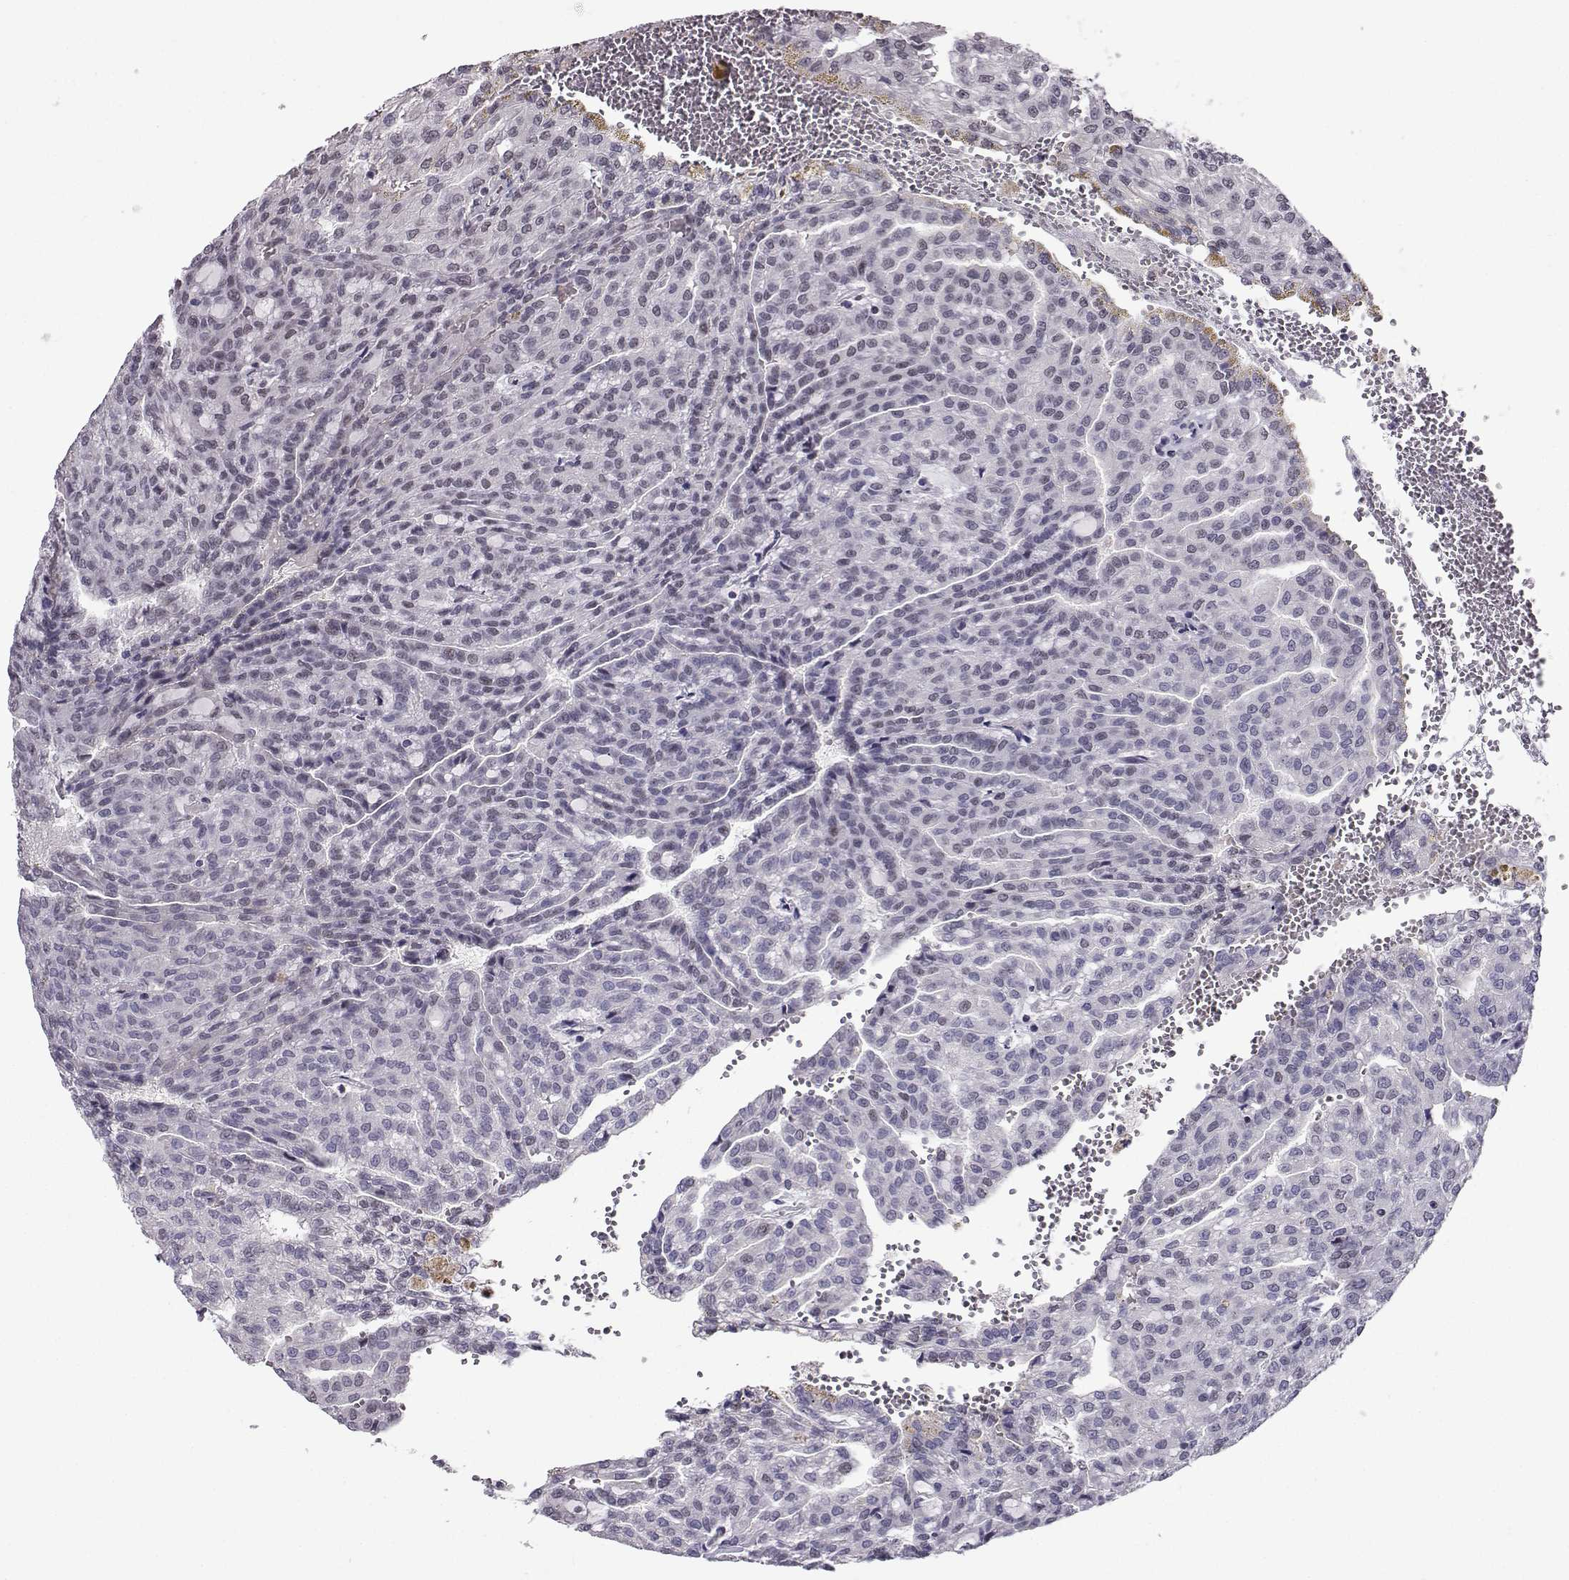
{"staining": {"intensity": "negative", "quantity": "none", "location": "none"}, "tissue": "renal cancer", "cell_type": "Tumor cells", "image_type": "cancer", "snomed": [{"axis": "morphology", "description": "Adenocarcinoma, NOS"}, {"axis": "topography", "description": "Kidney"}], "caption": "Immunohistochemical staining of human renal cancer (adenocarcinoma) reveals no significant positivity in tumor cells.", "gene": "LIN28A", "patient": {"sex": "male", "age": 63}}